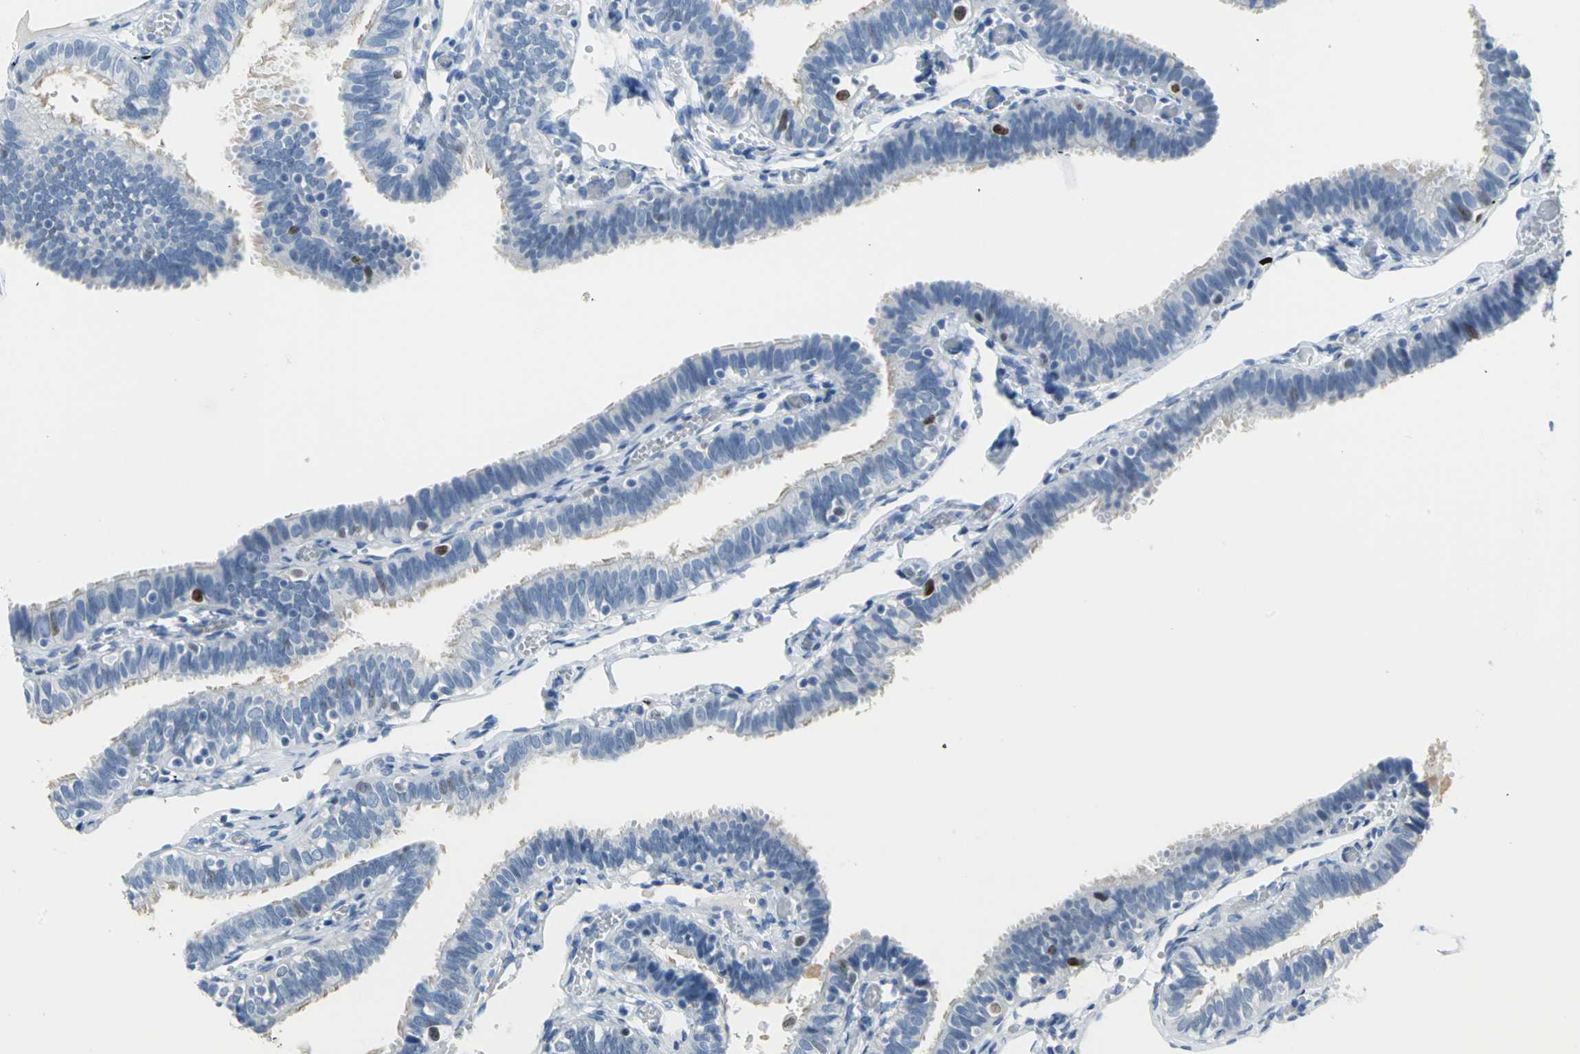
{"staining": {"intensity": "negative", "quantity": "none", "location": "none"}, "tissue": "fallopian tube", "cell_type": "Glandular cells", "image_type": "normal", "snomed": [{"axis": "morphology", "description": "Normal tissue, NOS"}, {"axis": "topography", "description": "Fallopian tube"}], "caption": "Immunohistochemistry of benign human fallopian tube reveals no staining in glandular cells.", "gene": "MCM3", "patient": {"sex": "female", "age": 46}}